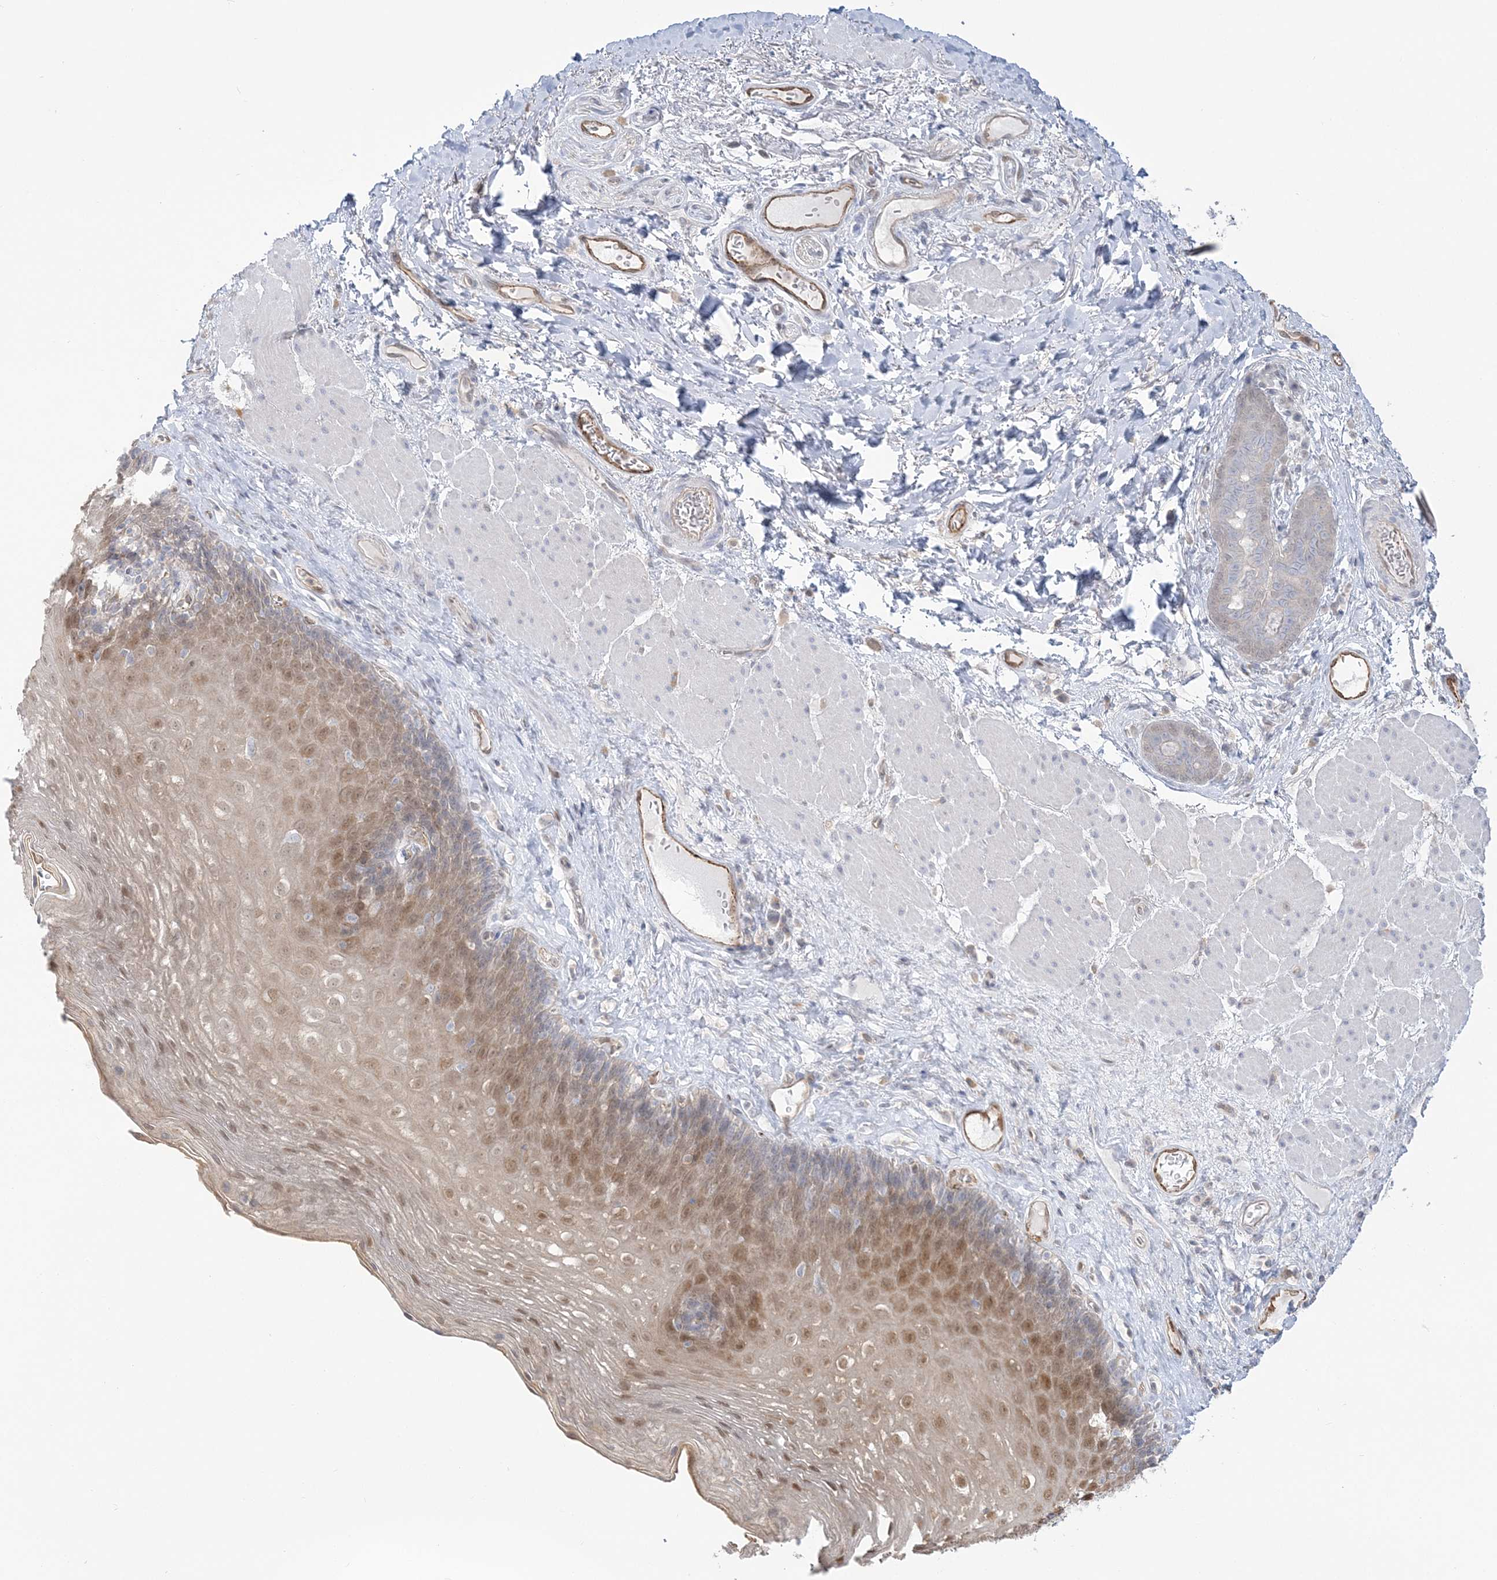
{"staining": {"intensity": "moderate", "quantity": ">75%", "location": "cytoplasmic/membranous,nuclear"}, "tissue": "esophagus", "cell_type": "Squamous epithelial cells", "image_type": "normal", "snomed": [{"axis": "morphology", "description": "Normal tissue, NOS"}, {"axis": "topography", "description": "Esophagus"}], "caption": "Immunohistochemical staining of normal esophagus exhibits medium levels of moderate cytoplasmic/membranous,nuclear positivity in about >75% of squamous epithelial cells. Immunohistochemistry stains the protein in brown and the nuclei are stained blue.", "gene": "INPP1", "patient": {"sex": "female", "age": 66}}